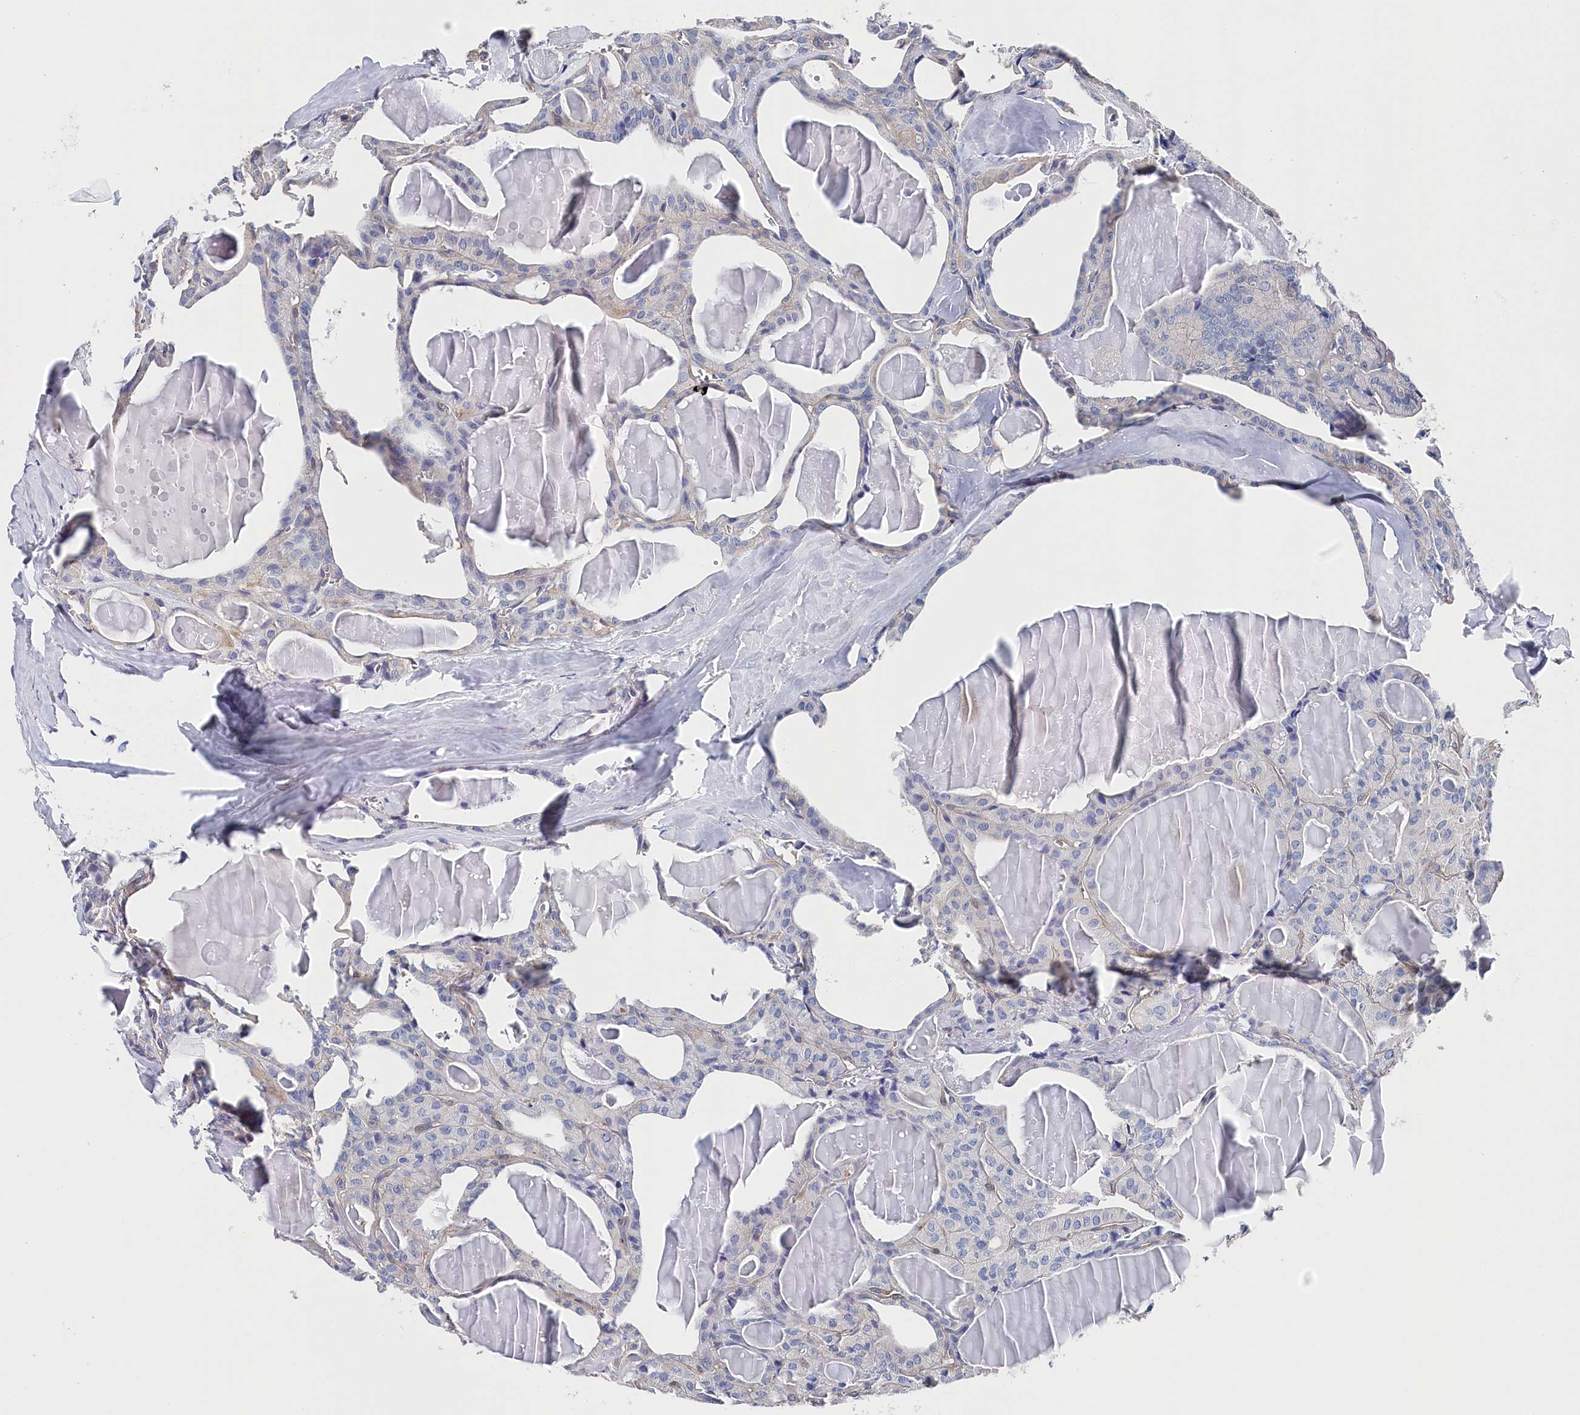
{"staining": {"intensity": "negative", "quantity": "none", "location": "none"}, "tissue": "thyroid cancer", "cell_type": "Tumor cells", "image_type": "cancer", "snomed": [{"axis": "morphology", "description": "Papillary adenocarcinoma, NOS"}, {"axis": "topography", "description": "Thyroid gland"}], "caption": "Immunohistochemistry image of thyroid cancer stained for a protein (brown), which exhibits no positivity in tumor cells.", "gene": "BHMT", "patient": {"sex": "male", "age": 52}}